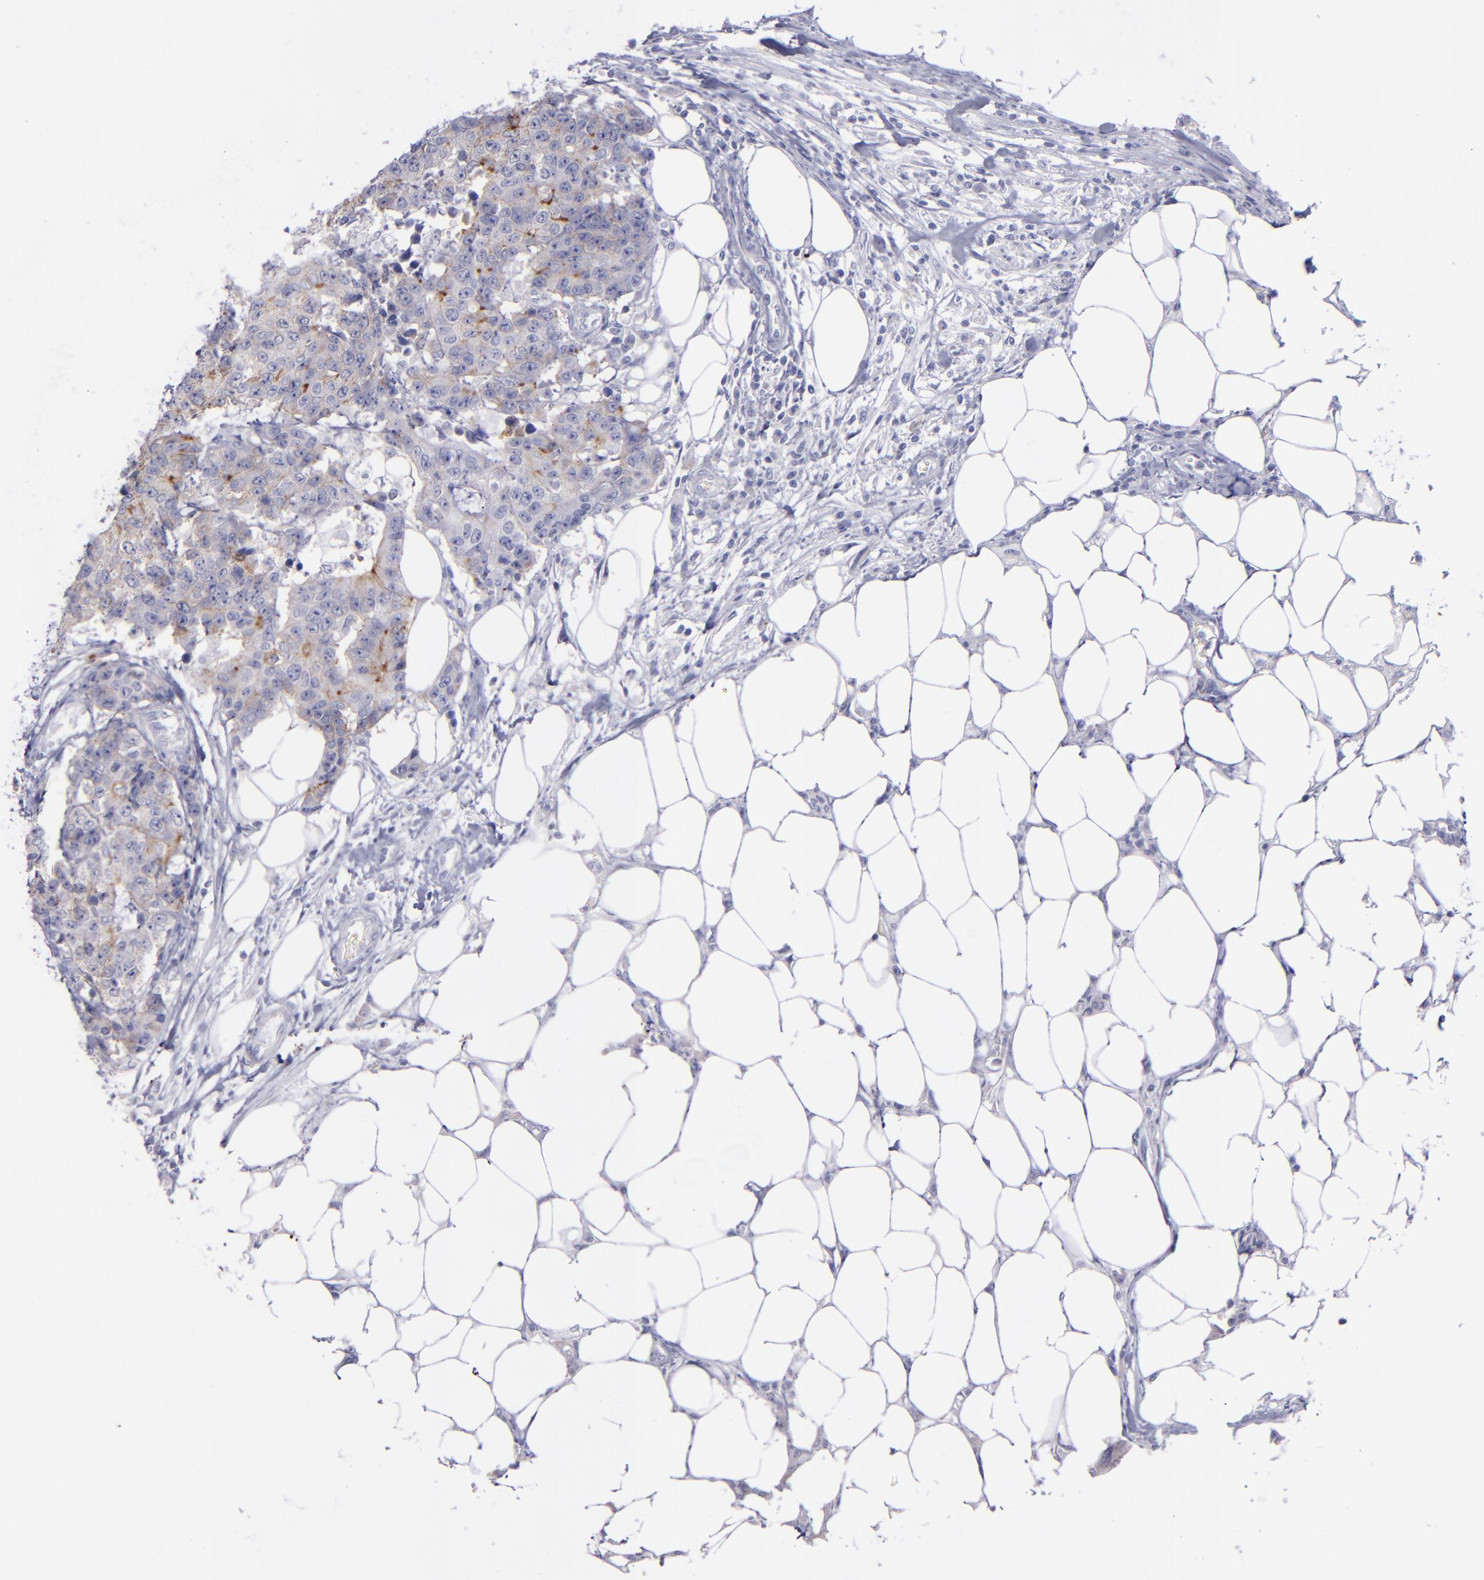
{"staining": {"intensity": "negative", "quantity": "none", "location": "none"}, "tissue": "colorectal cancer", "cell_type": "Tumor cells", "image_type": "cancer", "snomed": [{"axis": "morphology", "description": "Adenocarcinoma, NOS"}, {"axis": "topography", "description": "Colon"}], "caption": "DAB (3,3'-diaminobenzidine) immunohistochemical staining of colorectal cancer (adenocarcinoma) shows no significant staining in tumor cells.", "gene": "SNAP25", "patient": {"sex": "female", "age": 86}}